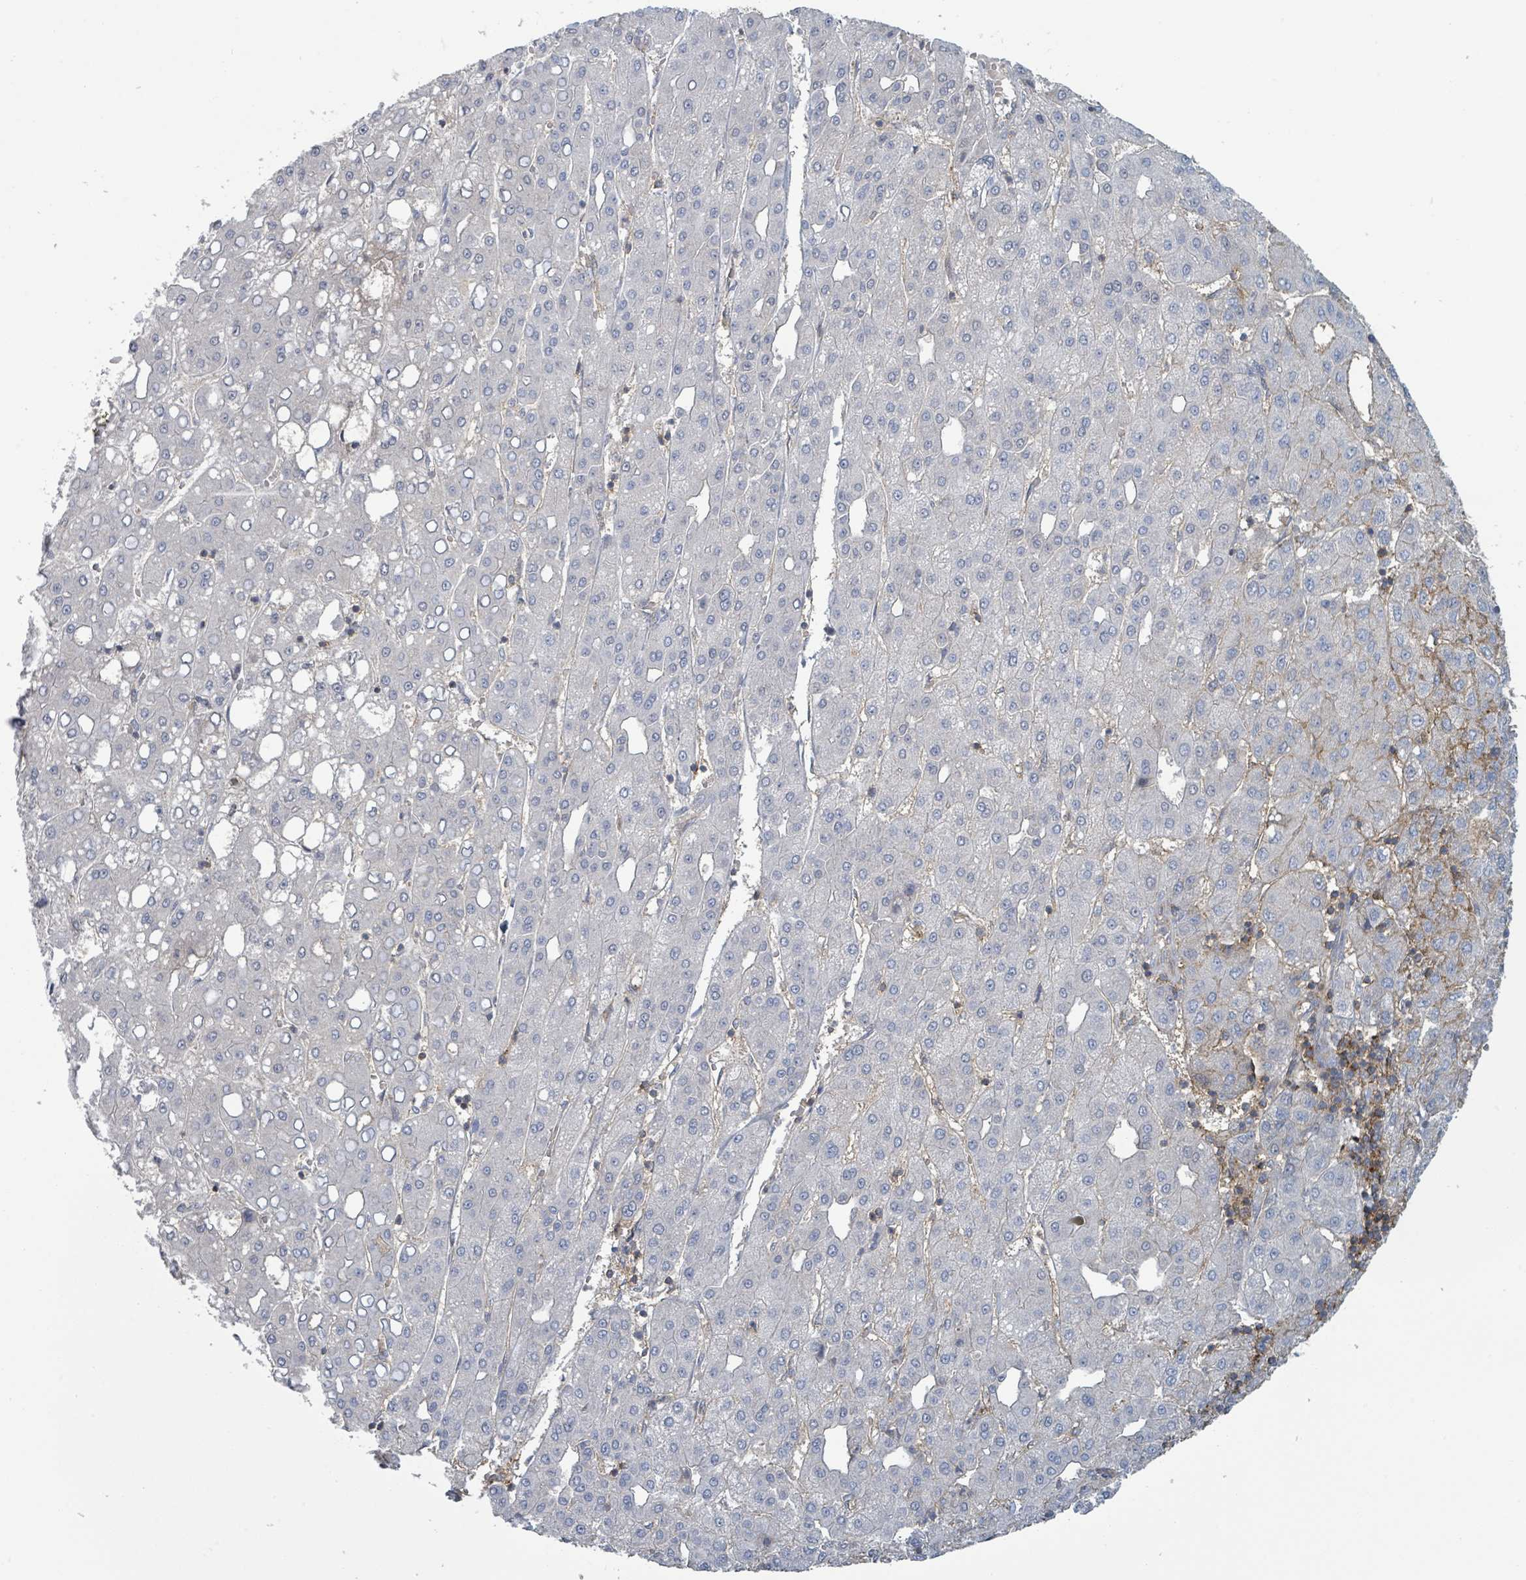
{"staining": {"intensity": "weak", "quantity": "<25%", "location": "cytoplasmic/membranous"}, "tissue": "liver cancer", "cell_type": "Tumor cells", "image_type": "cancer", "snomed": [{"axis": "morphology", "description": "Carcinoma, Hepatocellular, NOS"}, {"axis": "topography", "description": "Liver"}], "caption": "Human liver cancer (hepatocellular carcinoma) stained for a protein using IHC shows no positivity in tumor cells.", "gene": "TNFRSF14", "patient": {"sex": "male", "age": 65}}